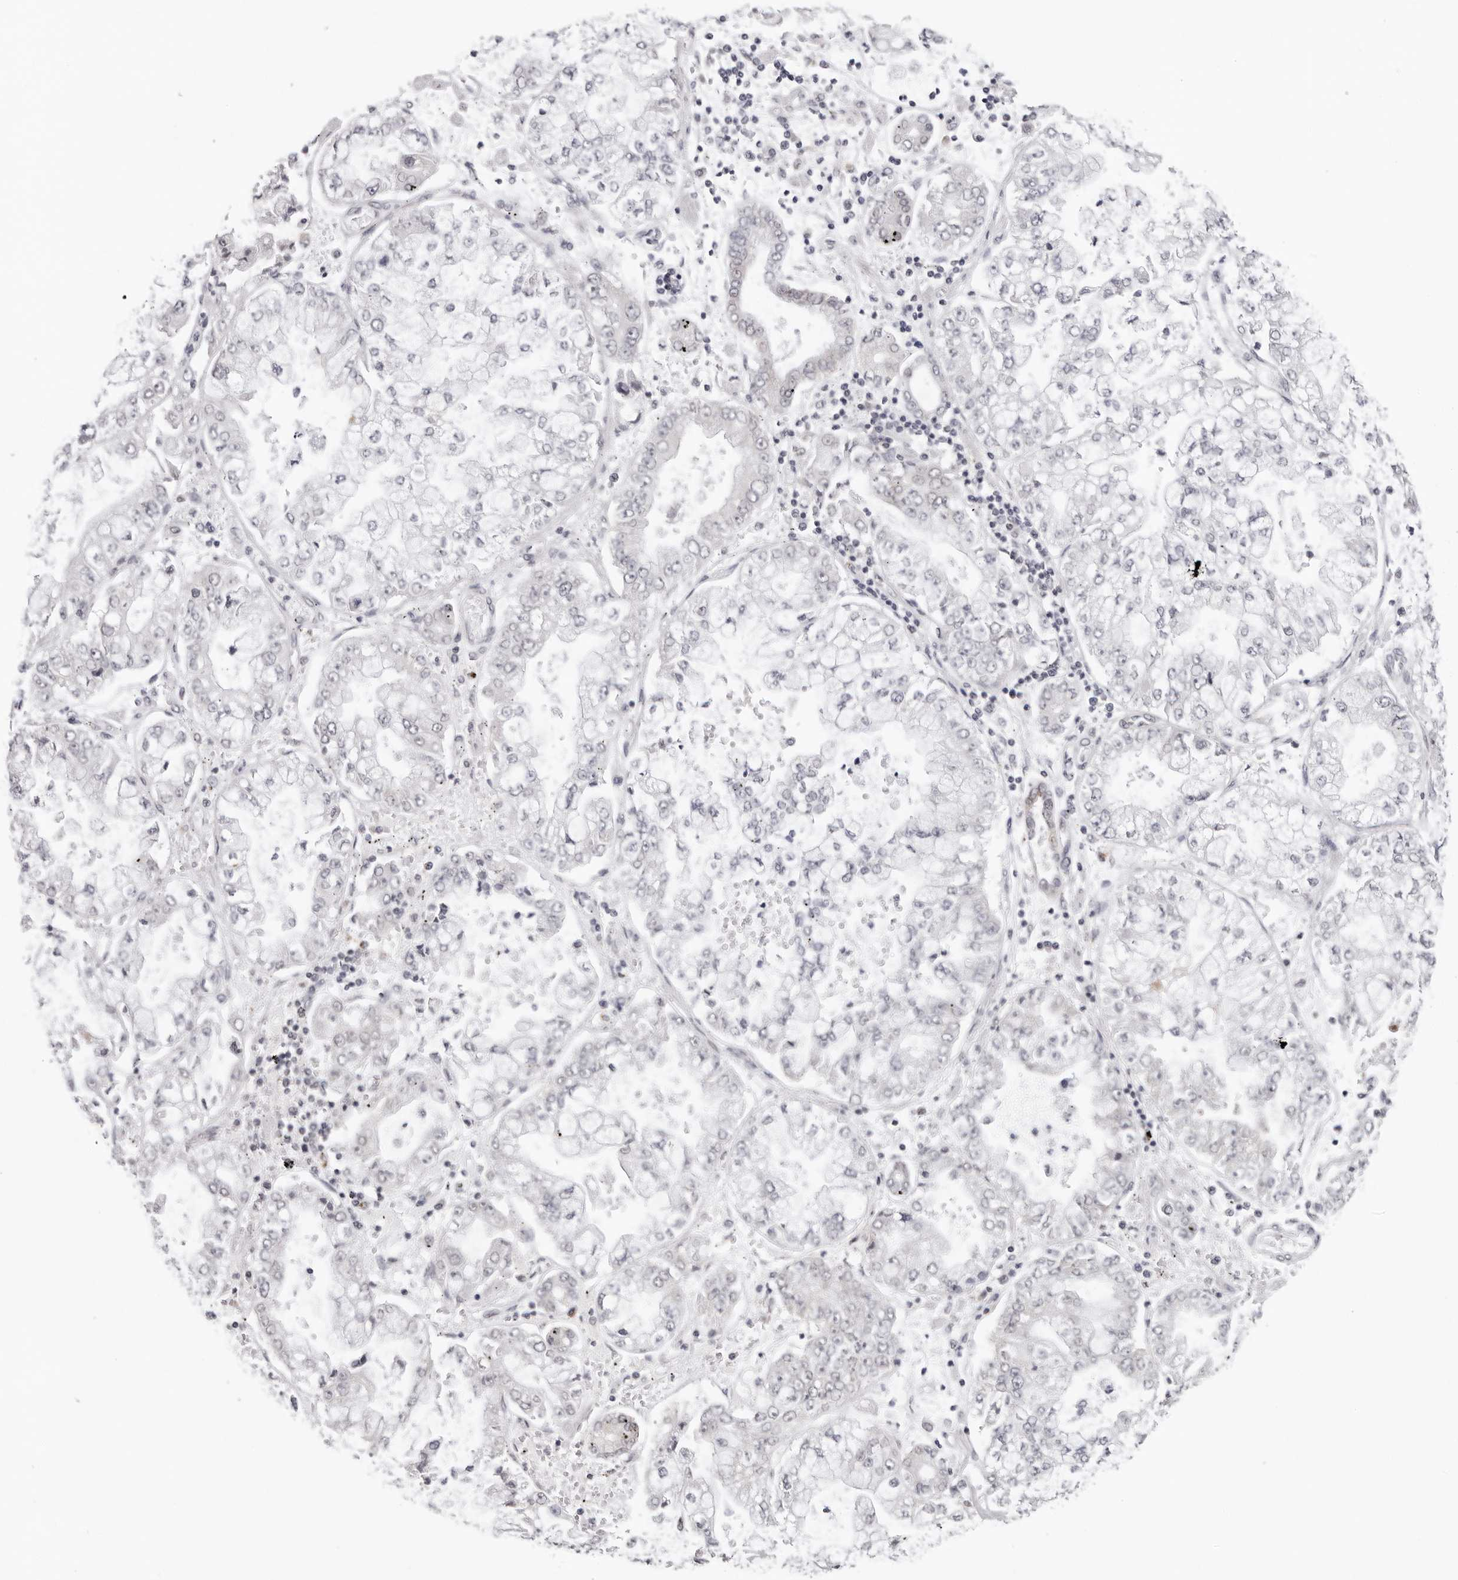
{"staining": {"intensity": "negative", "quantity": "none", "location": "none"}, "tissue": "stomach cancer", "cell_type": "Tumor cells", "image_type": "cancer", "snomed": [{"axis": "morphology", "description": "Adenocarcinoma, NOS"}, {"axis": "topography", "description": "Stomach"}], "caption": "This is a micrograph of immunohistochemistry (IHC) staining of stomach cancer (adenocarcinoma), which shows no positivity in tumor cells. (Brightfield microscopy of DAB immunohistochemistry at high magnification).", "gene": "PRUNE1", "patient": {"sex": "male", "age": 76}}